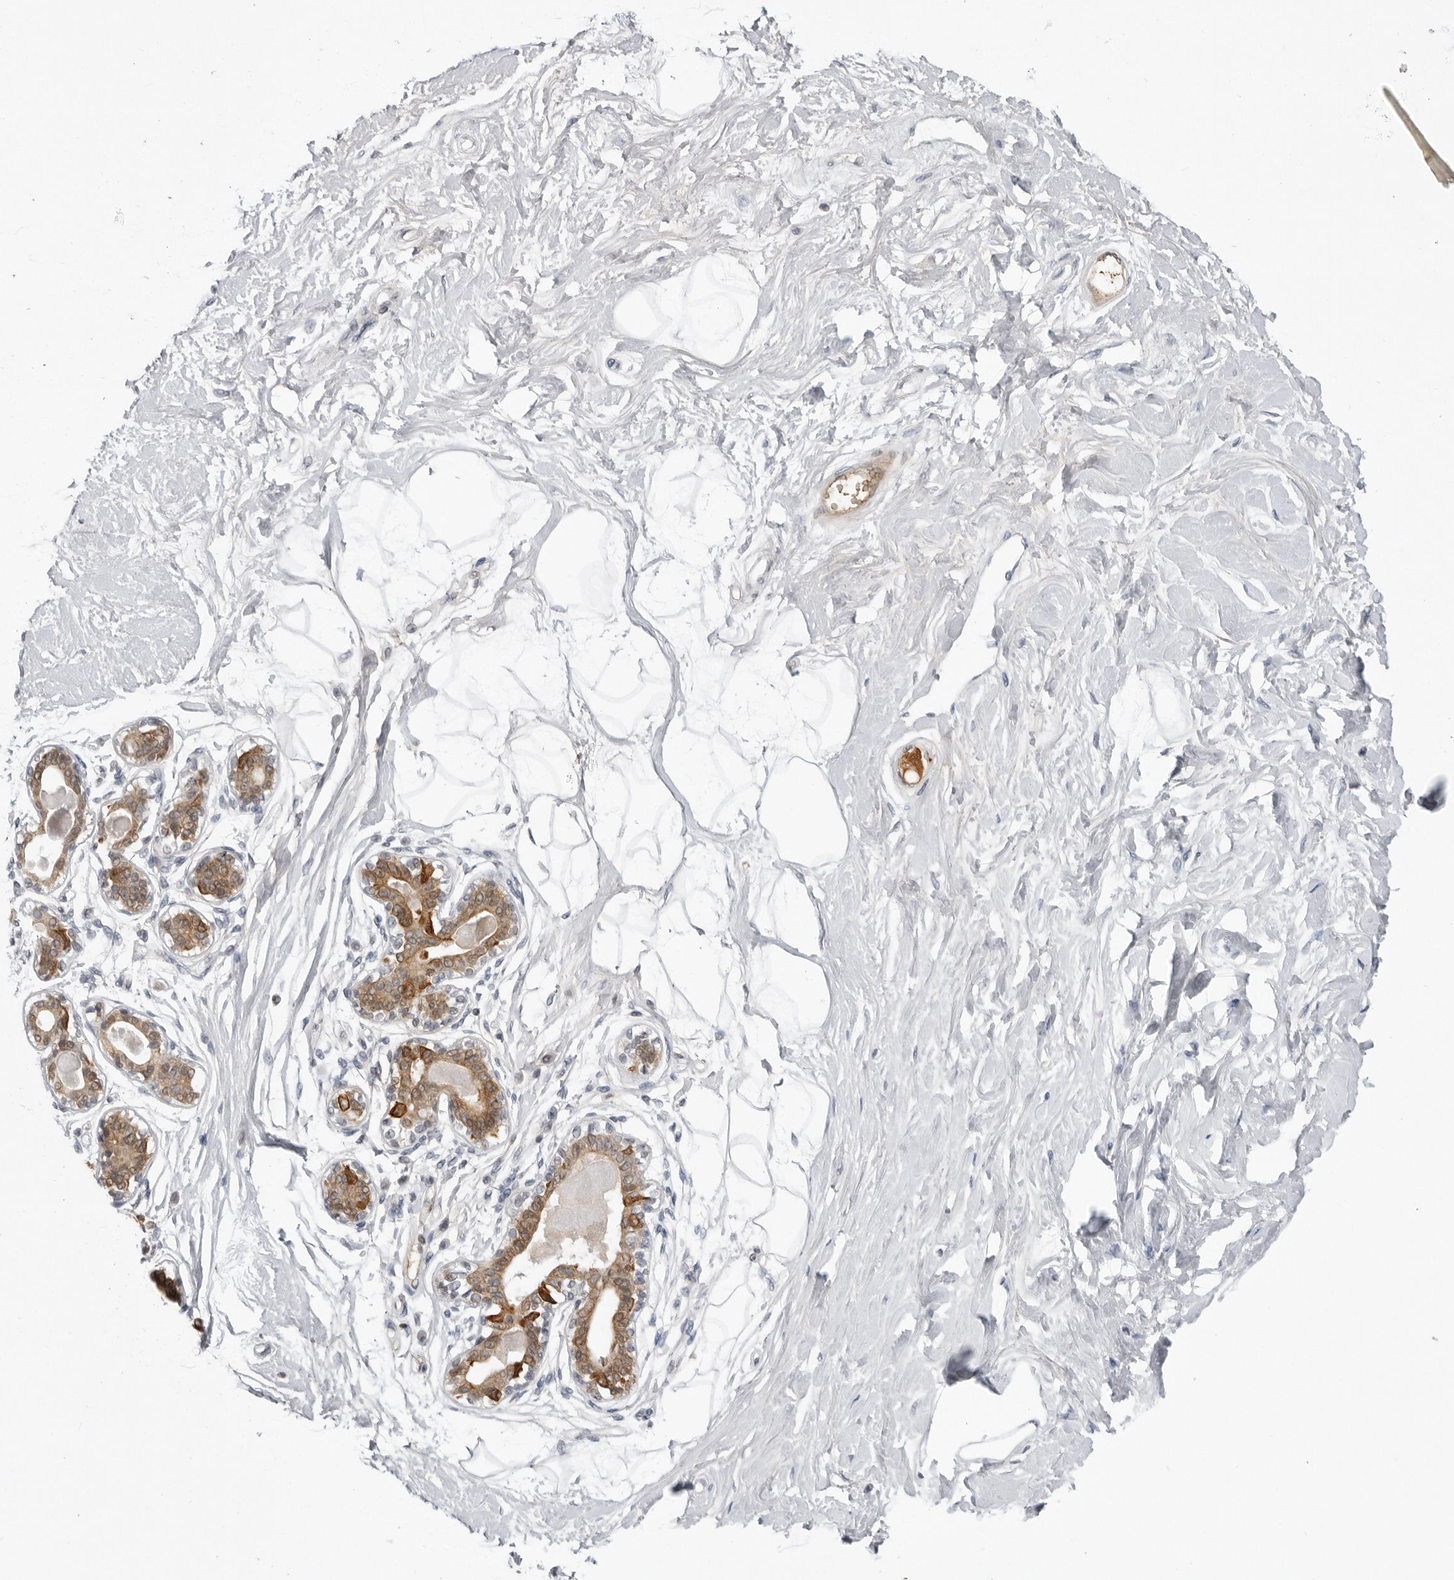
{"staining": {"intensity": "negative", "quantity": "none", "location": "none"}, "tissue": "breast", "cell_type": "Adipocytes", "image_type": "normal", "snomed": [{"axis": "morphology", "description": "Normal tissue, NOS"}, {"axis": "topography", "description": "Breast"}], "caption": "IHC micrograph of benign breast: human breast stained with DAB (3,3'-diaminobenzidine) reveals no significant protein expression in adipocytes.", "gene": "SERPINF2", "patient": {"sex": "female", "age": 45}}